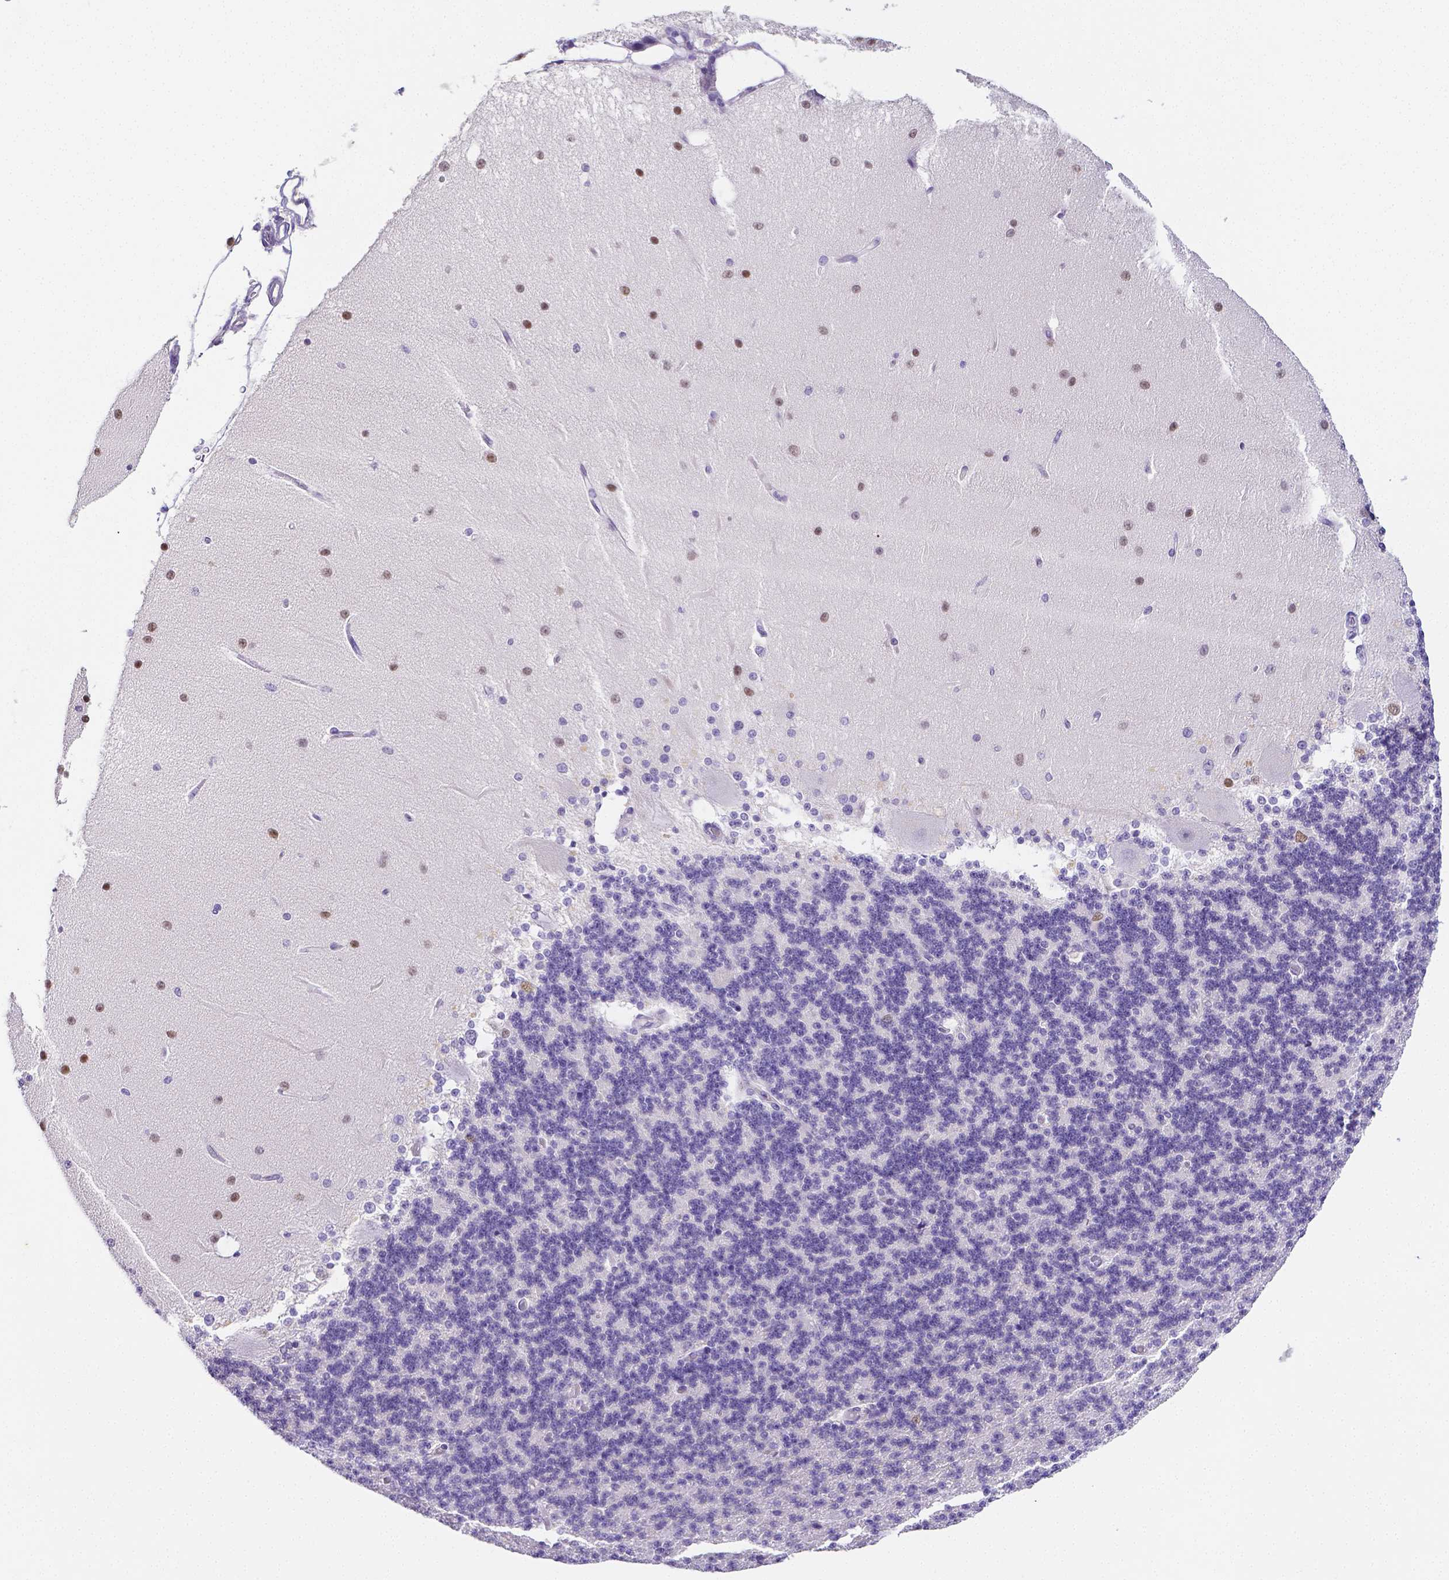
{"staining": {"intensity": "negative", "quantity": "none", "location": "none"}, "tissue": "cerebellum", "cell_type": "Cells in granular layer", "image_type": "normal", "snomed": [{"axis": "morphology", "description": "Normal tissue, NOS"}, {"axis": "topography", "description": "Cerebellum"}], "caption": "IHC image of unremarkable cerebellum: human cerebellum stained with DAB (3,3'-diaminobenzidine) displays no significant protein positivity in cells in granular layer.", "gene": "ARHGAP36", "patient": {"sex": "female", "age": 54}}